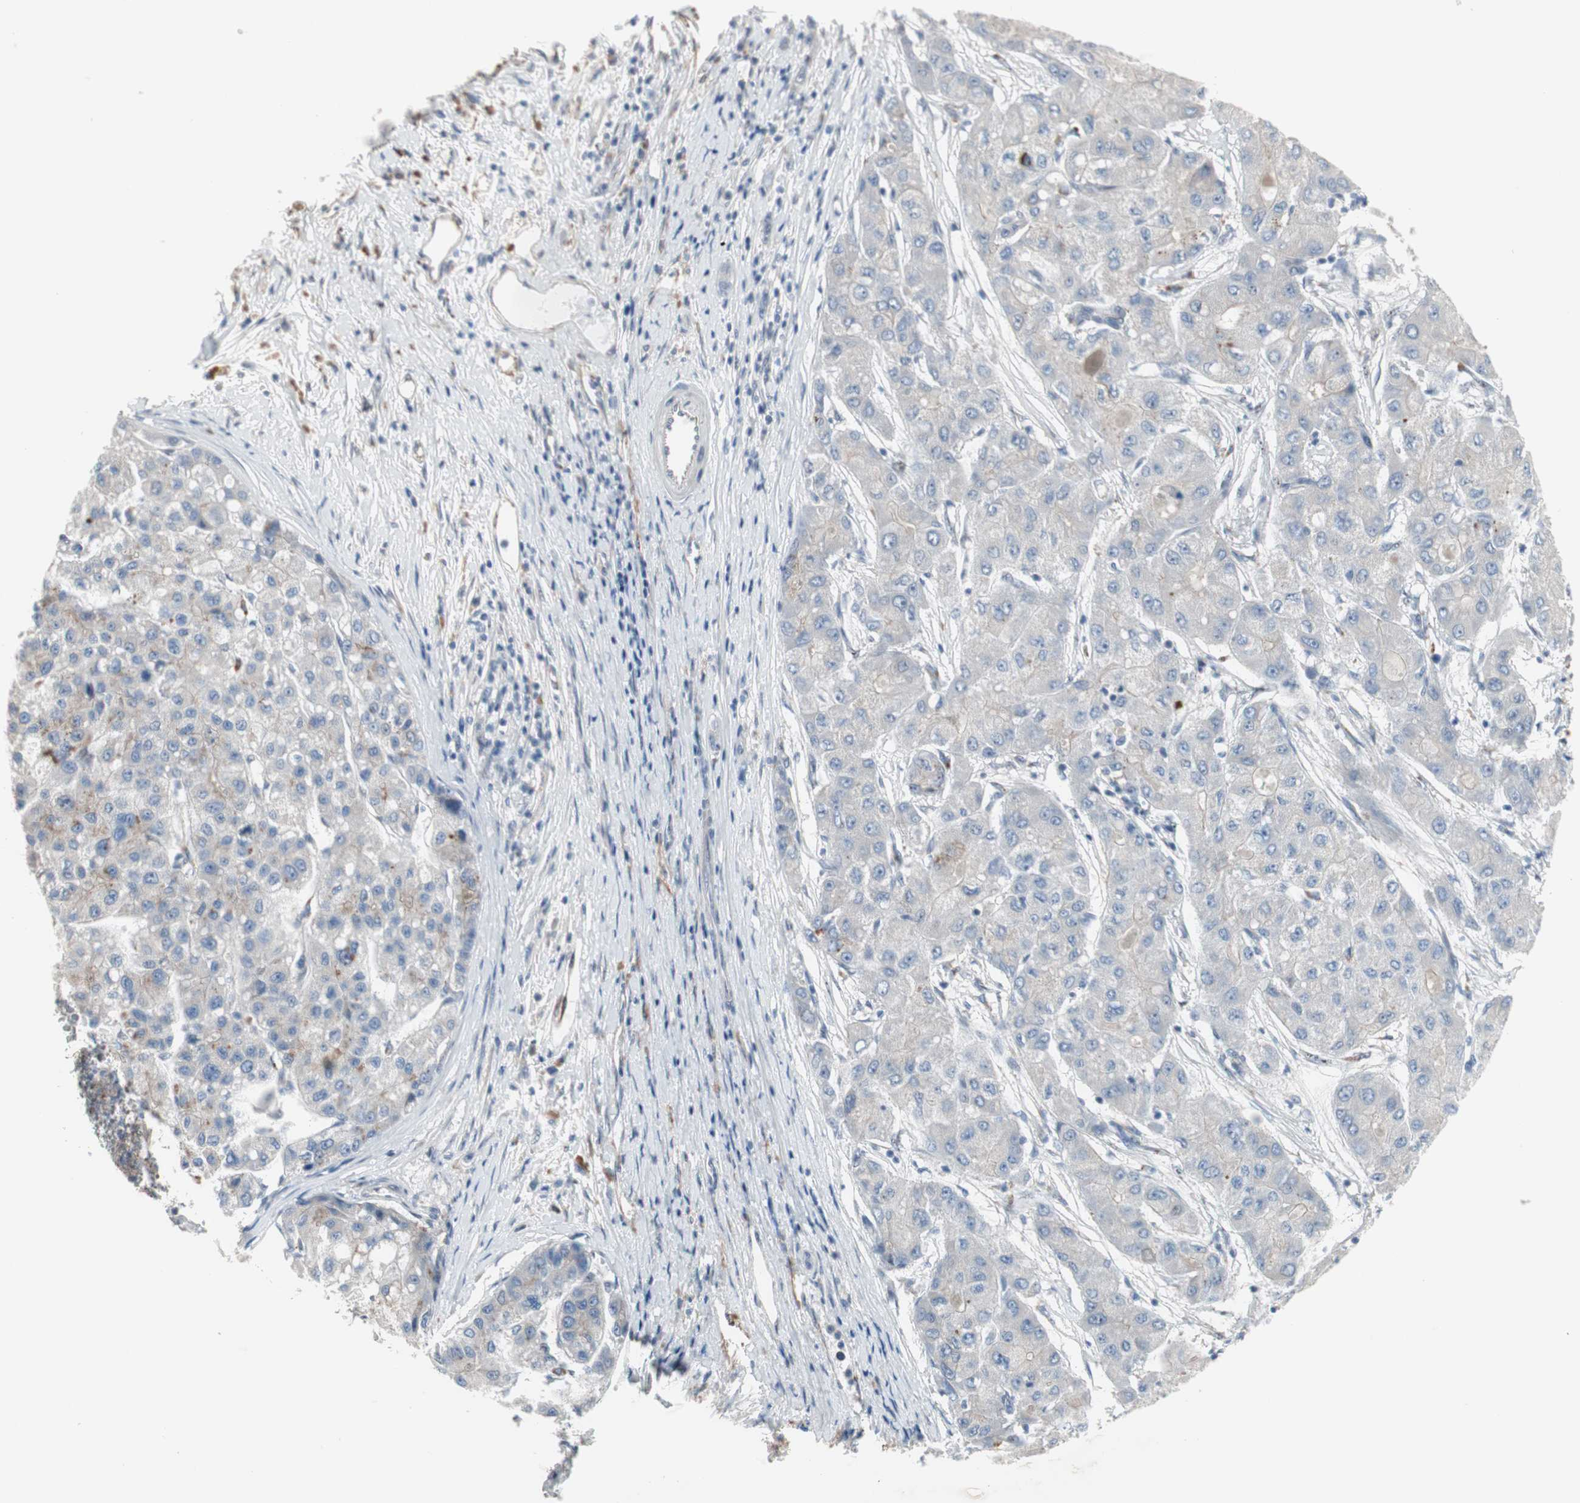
{"staining": {"intensity": "weak", "quantity": "<25%", "location": "cytoplasmic/membranous"}, "tissue": "liver cancer", "cell_type": "Tumor cells", "image_type": "cancer", "snomed": [{"axis": "morphology", "description": "Carcinoma, Hepatocellular, NOS"}, {"axis": "topography", "description": "Liver"}], "caption": "Tumor cells show no significant expression in hepatocellular carcinoma (liver).", "gene": "CAND2", "patient": {"sex": "male", "age": 80}}